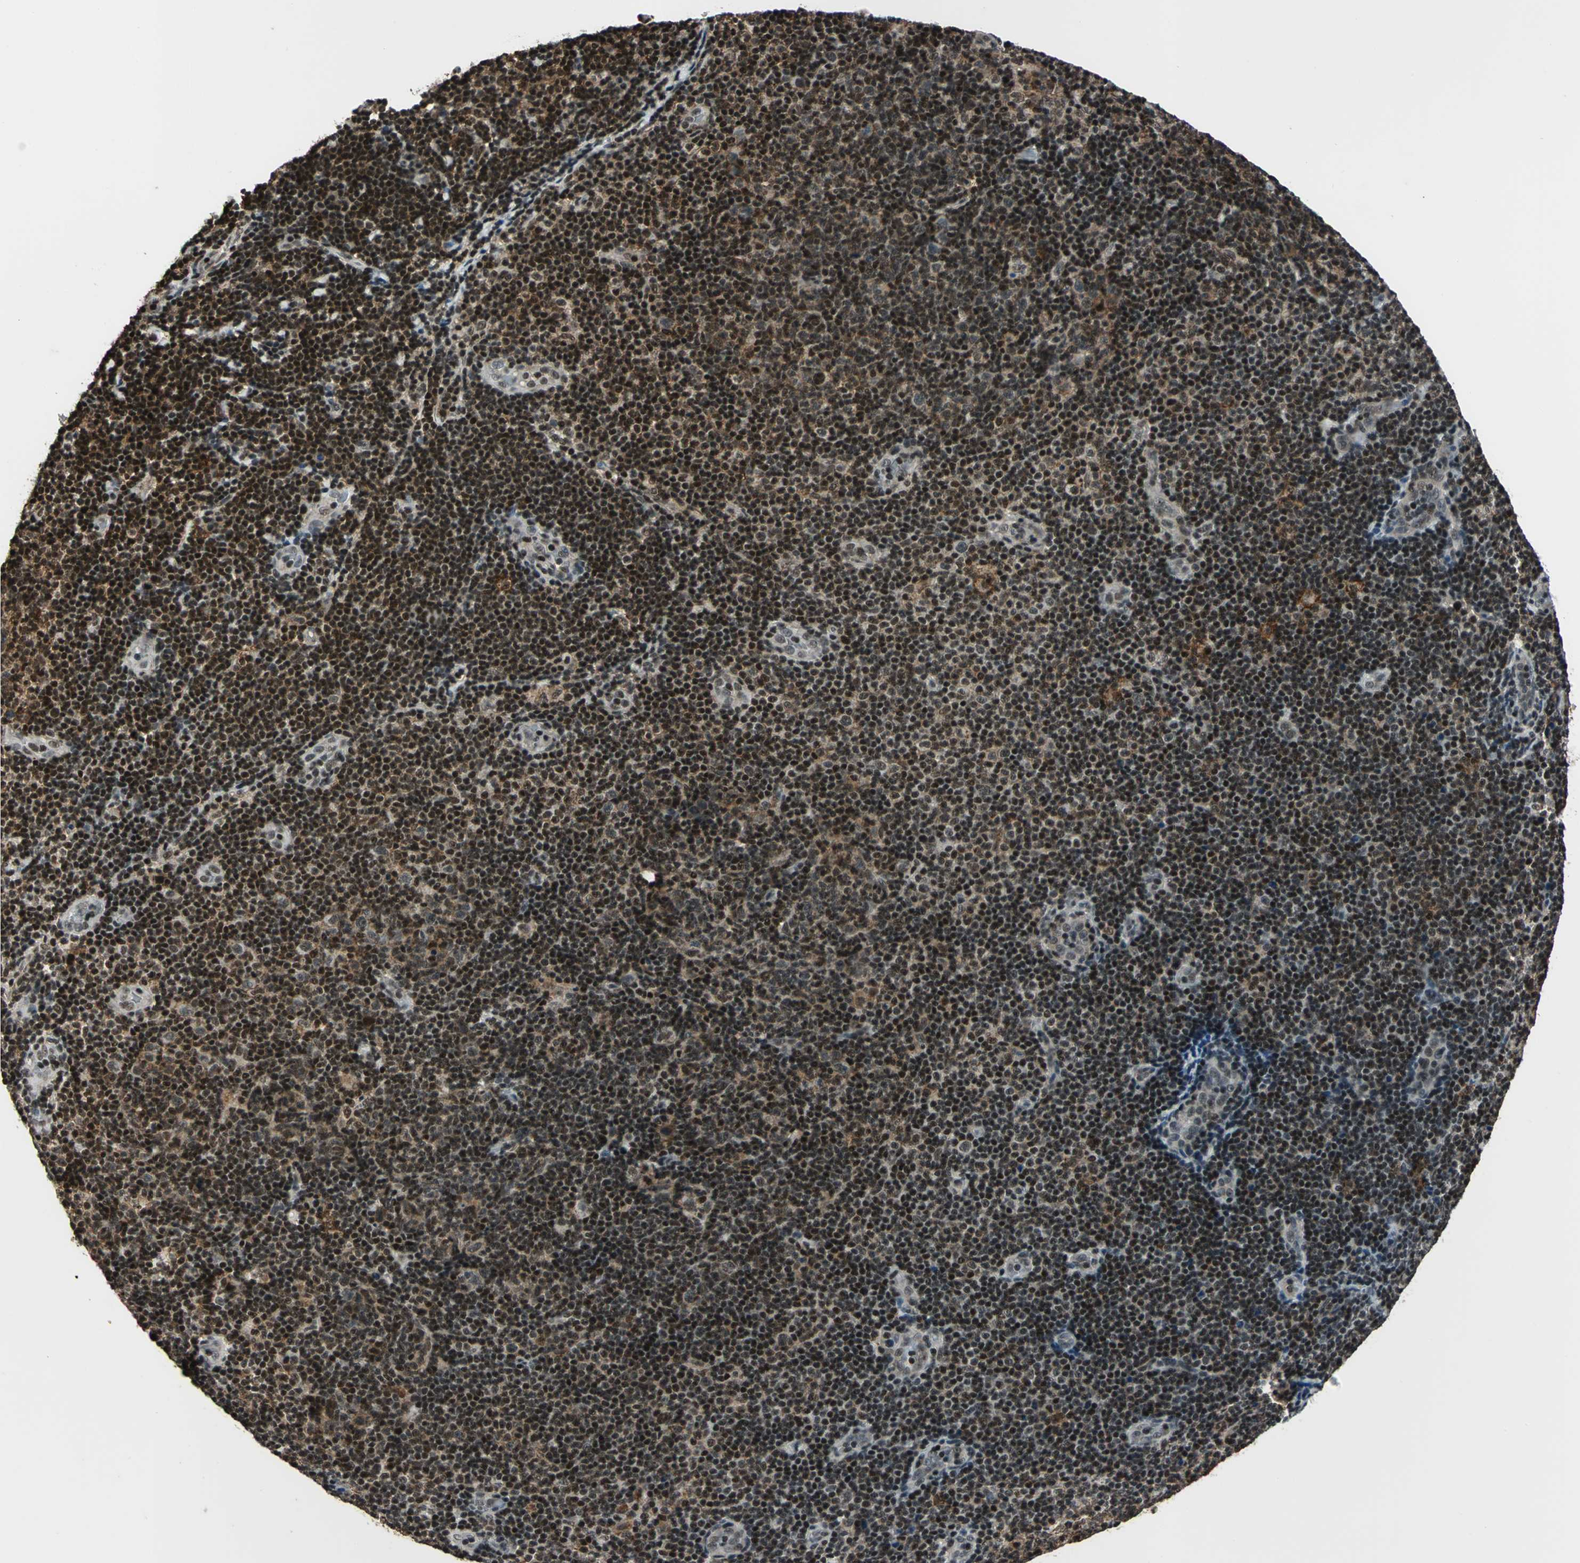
{"staining": {"intensity": "strong", "quantity": ">75%", "location": "cytoplasmic/membranous,nuclear"}, "tissue": "lymphoma", "cell_type": "Tumor cells", "image_type": "cancer", "snomed": [{"axis": "morphology", "description": "Malignant lymphoma, non-Hodgkin's type, Low grade"}, {"axis": "topography", "description": "Lymph node"}], "caption": "Protein staining of low-grade malignant lymphoma, non-Hodgkin's type tissue exhibits strong cytoplasmic/membranous and nuclear staining in about >75% of tumor cells. (brown staining indicates protein expression, while blue staining denotes nuclei).", "gene": "NR2C2", "patient": {"sex": "male", "age": 83}}